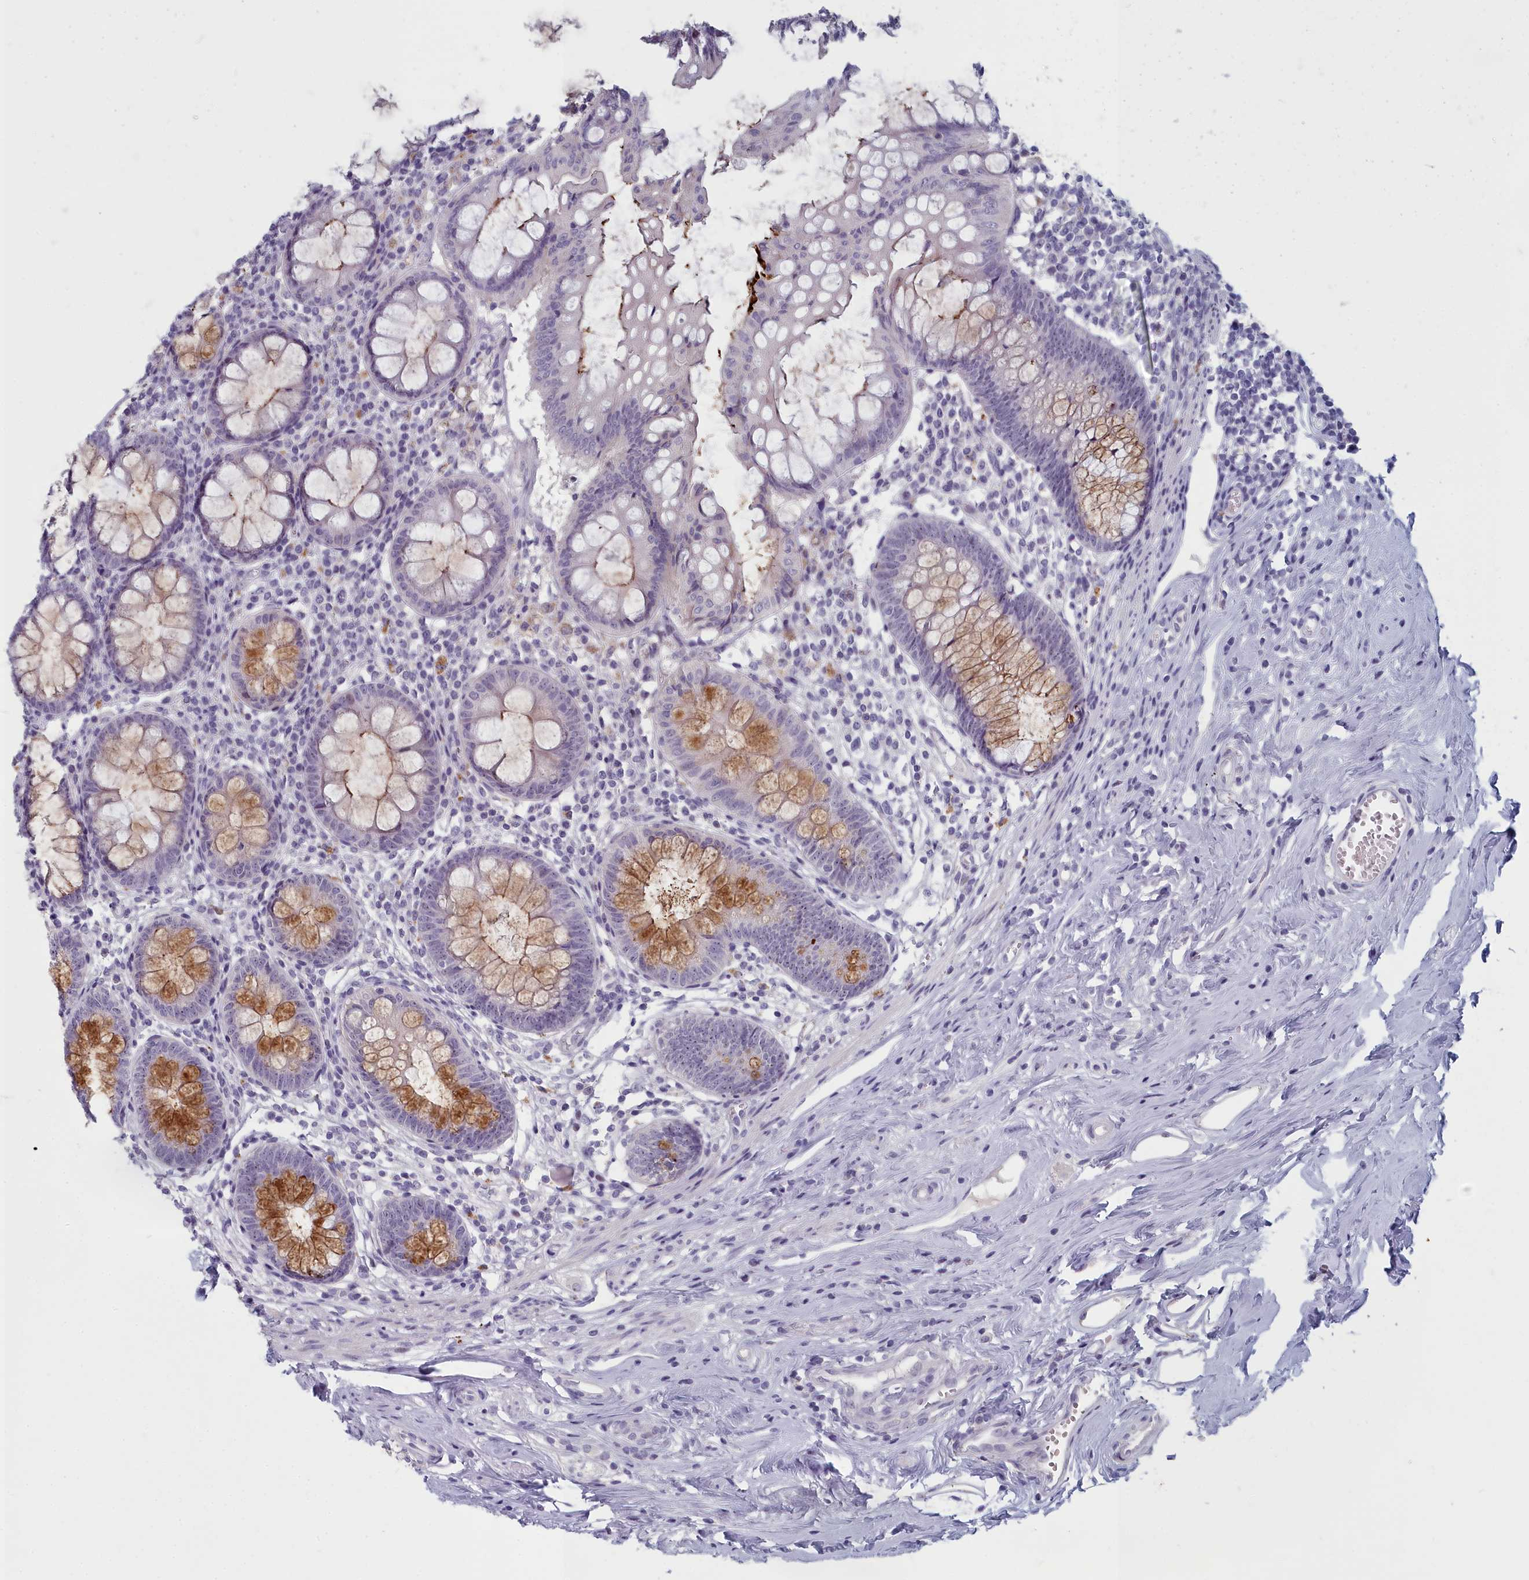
{"staining": {"intensity": "moderate", "quantity": "25%-75%", "location": "cytoplasmic/membranous"}, "tissue": "appendix", "cell_type": "Glandular cells", "image_type": "normal", "snomed": [{"axis": "morphology", "description": "Normal tissue, NOS"}, {"axis": "topography", "description": "Appendix"}], "caption": "An image showing moderate cytoplasmic/membranous staining in about 25%-75% of glandular cells in benign appendix, as visualized by brown immunohistochemical staining.", "gene": "INSYN2A", "patient": {"sex": "female", "age": 51}}